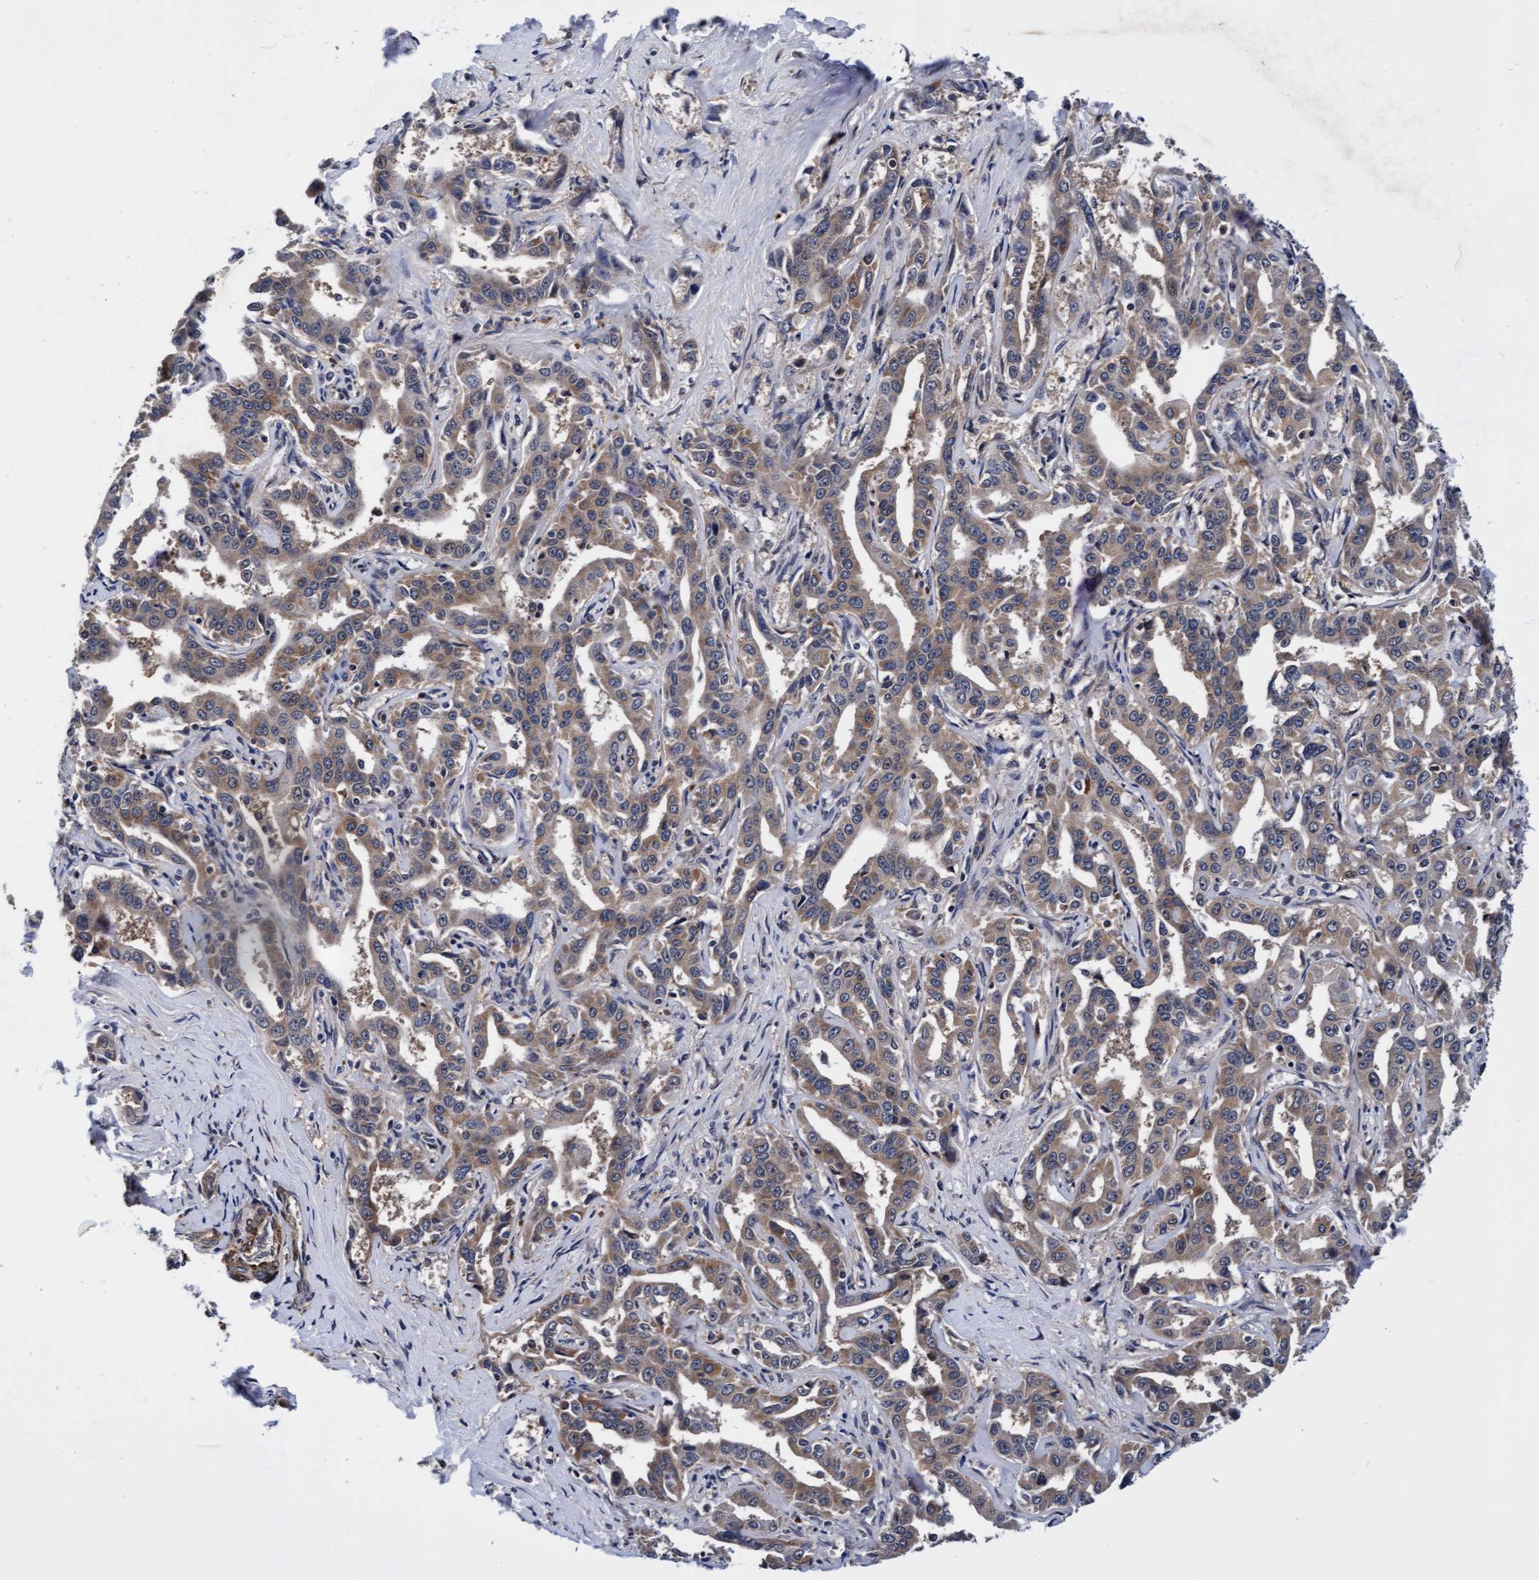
{"staining": {"intensity": "weak", "quantity": ">75%", "location": "cytoplasmic/membranous"}, "tissue": "liver cancer", "cell_type": "Tumor cells", "image_type": "cancer", "snomed": [{"axis": "morphology", "description": "Cholangiocarcinoma"}, {"axis": "topography", "description": "Liver"}], "caption": "DAB immunohistochemical staining of liver cholangiocarcinoma exhibits weak cytoplasmic/membranous protein positivity in approximately >75% of tumor cells.", "gene": "EFCAB13", "patient": {"sex": "male", "age": 59}}